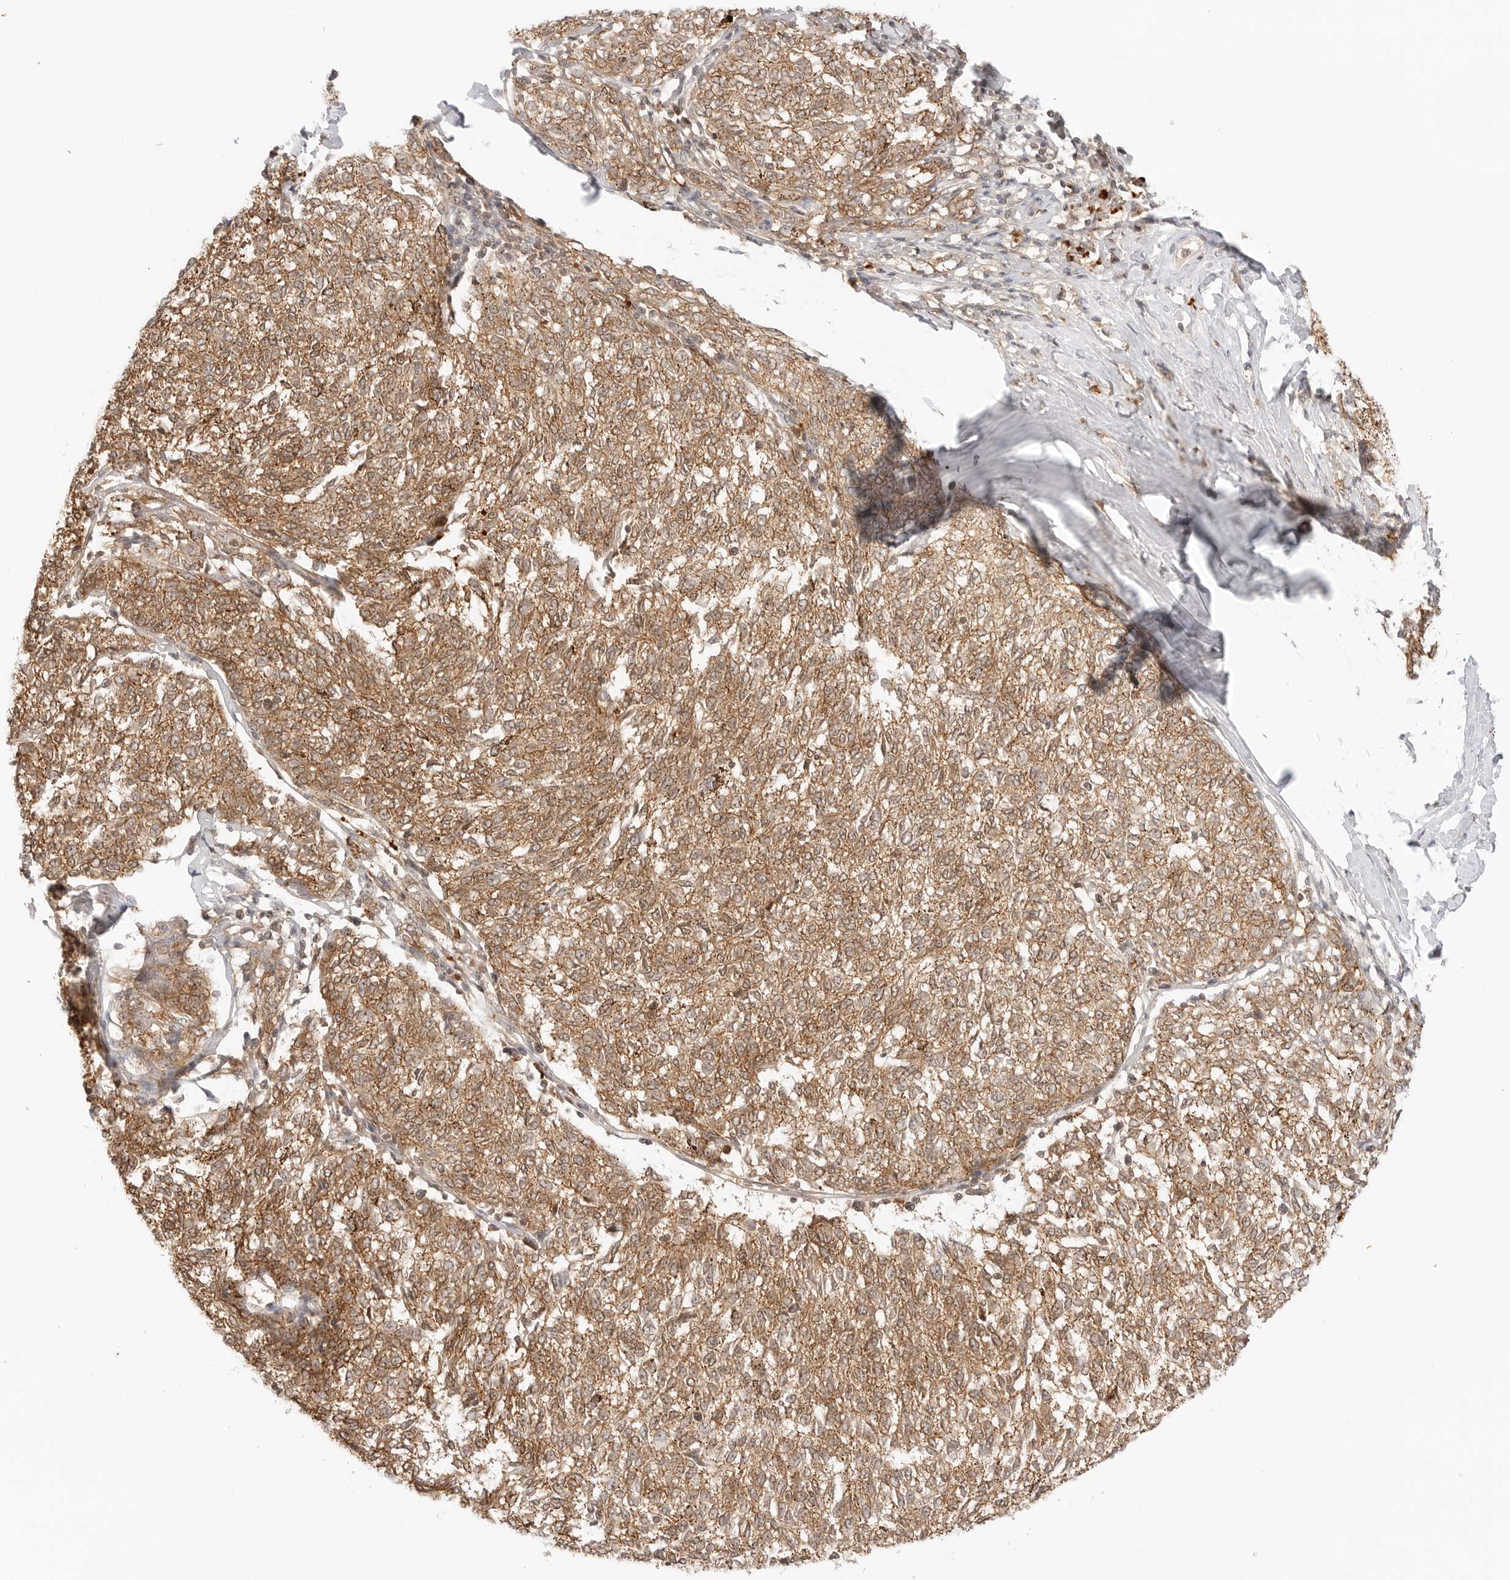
{"staining": {"intensity": "moderate", "quantity": ">75%", "location": "cytoplasmic/membranous"}, "tissue": "melanoma", "cell_type": "Tumor cells", "image_type": "cancer", "snomed": [{"axis": "morphology", "description": "Malignant melanoma, NOS"}, {"axis": "topography", "description": "Skin"}], "caption": "A brown stain shows moderate cytoplasmic/membranous expression of a protein in melanoma tumor cells.", "gene": "EPHA1", "patient": {"sex": "female", "age": 72}}